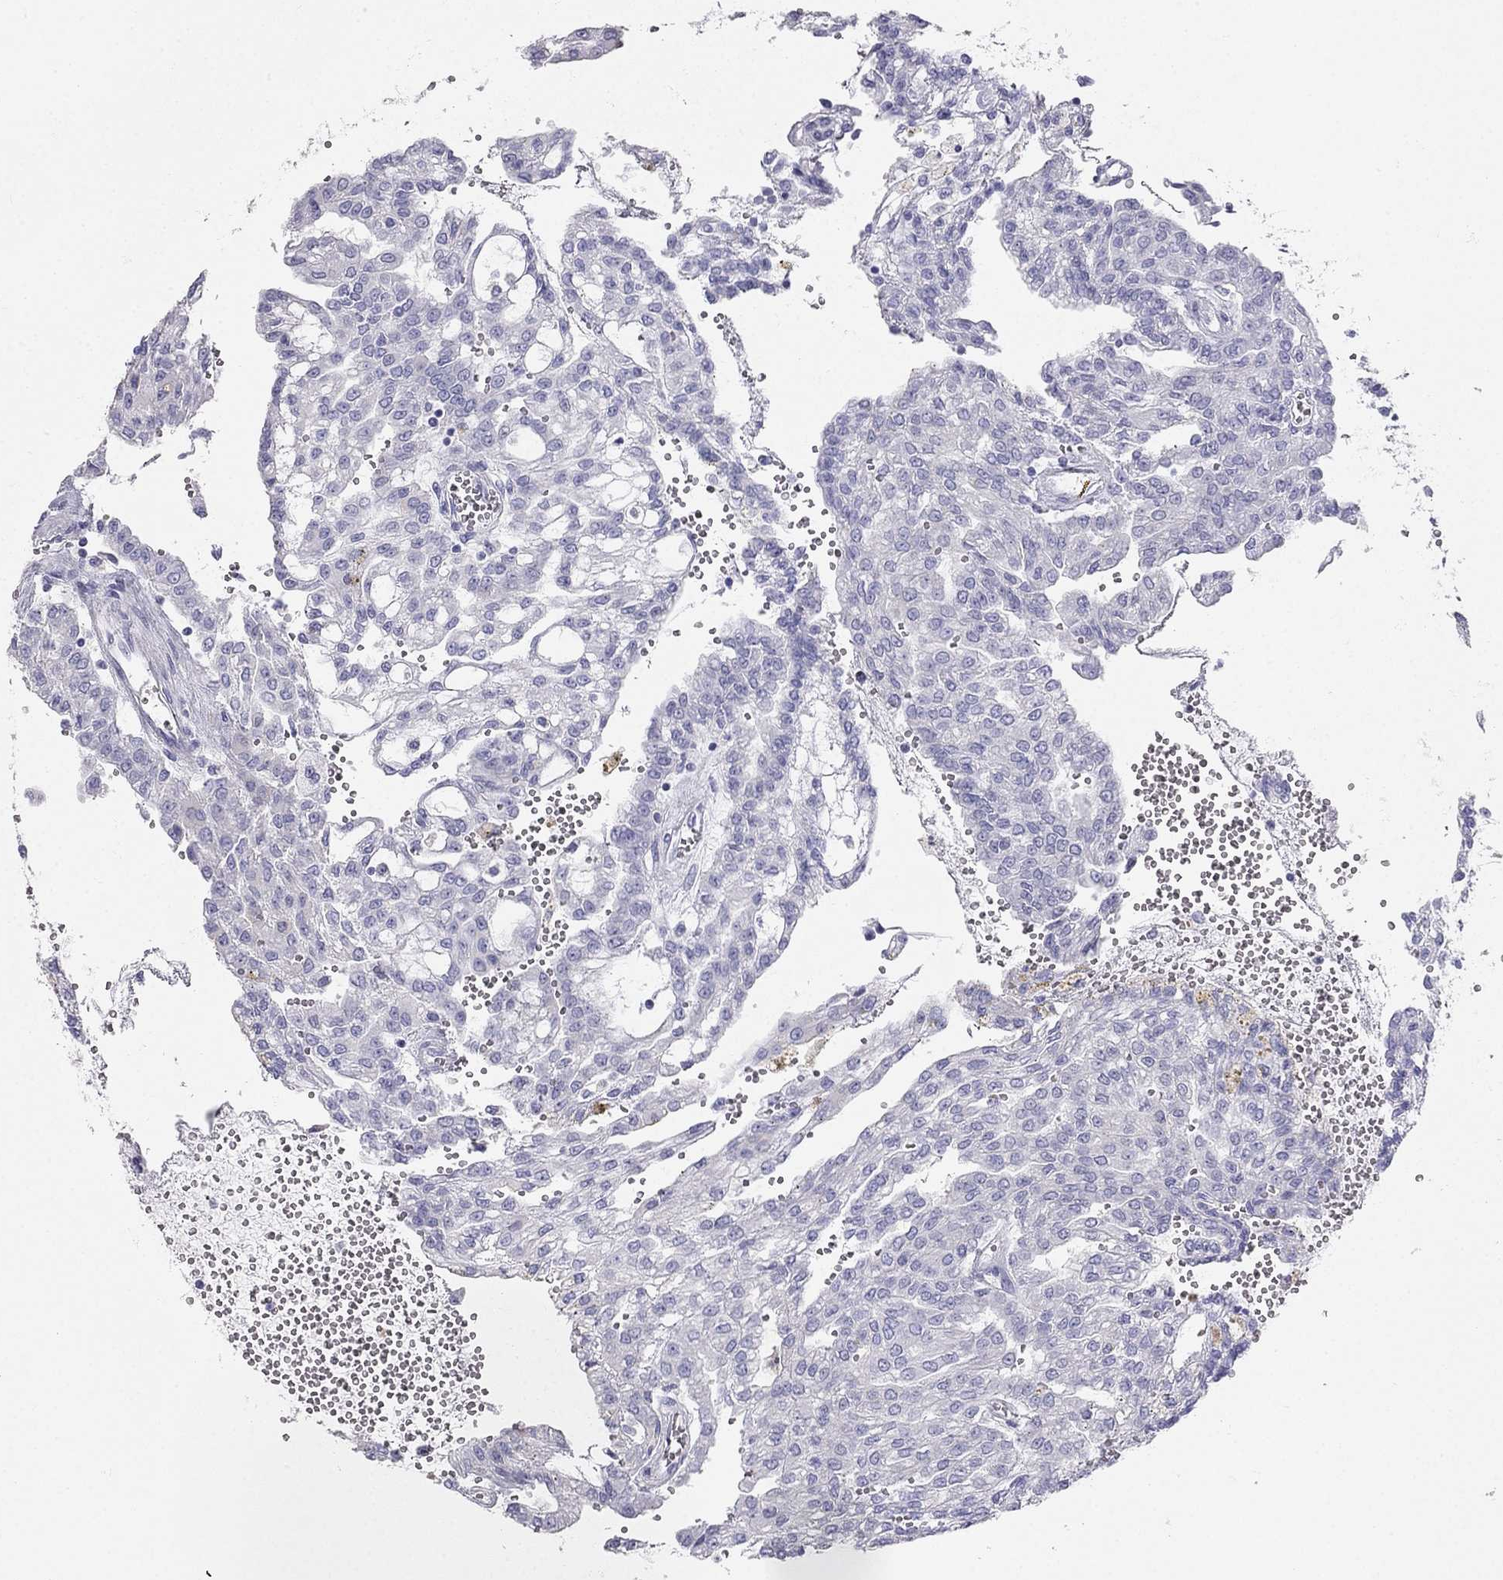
{"staining": {"intensity": "negative", "quantity": "none", "location": "none"}, "tissue": "renal cancer", "cell_type": "Tumor cells", "image_type": "cancer", "snomed": [{"axis": "morphology", "description": "Adenocarcinoma, NOS"}, {"axis": "topography", "description": "Kidney"}], "caption": "Immunohistochemistry of human renal cancer shows no staining in tumor cells.", "gene": "RFLNA", "patient": {"sex": "male", "age": 63}}